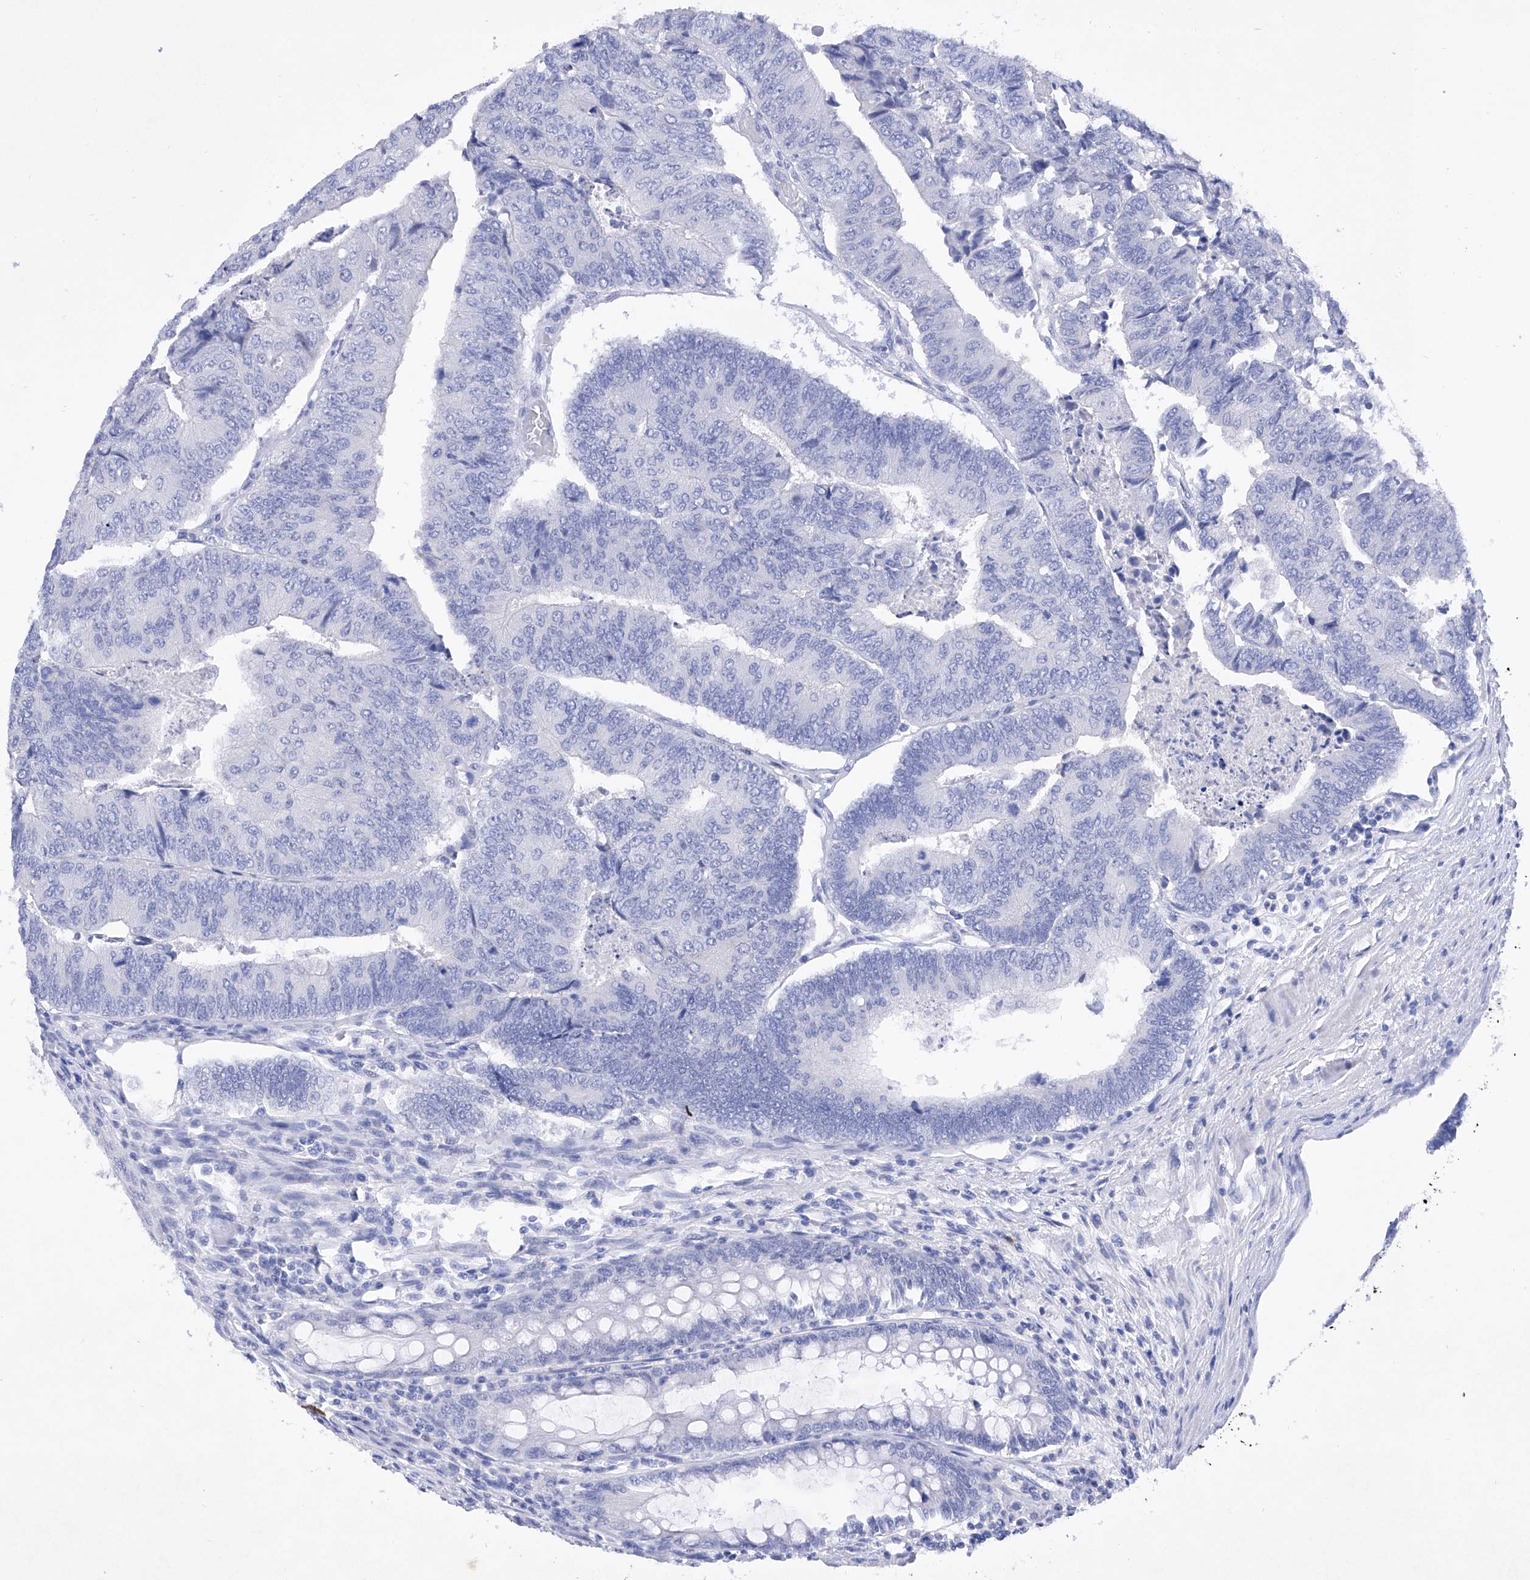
{"staining": {"intensity": "negative", "quantity": "none", "location": "none"}, "tissue": "colorectal cancer", "cell_type": "Tumor cells", "image_type": "cancer", "snomed": [{"axis": "morphology", "description": "Adenocarcinoma, NOS"}, {"axis": "topography", "description": "Colon"}], "caption": "Tumor cells are negative for brown protein staining in colorectal cancer (adenocarcinoma). (IHC, brightfield microscopy, high magnification).", "gene": "BARX2", "patient": {"sex": "female", "age": 67}}